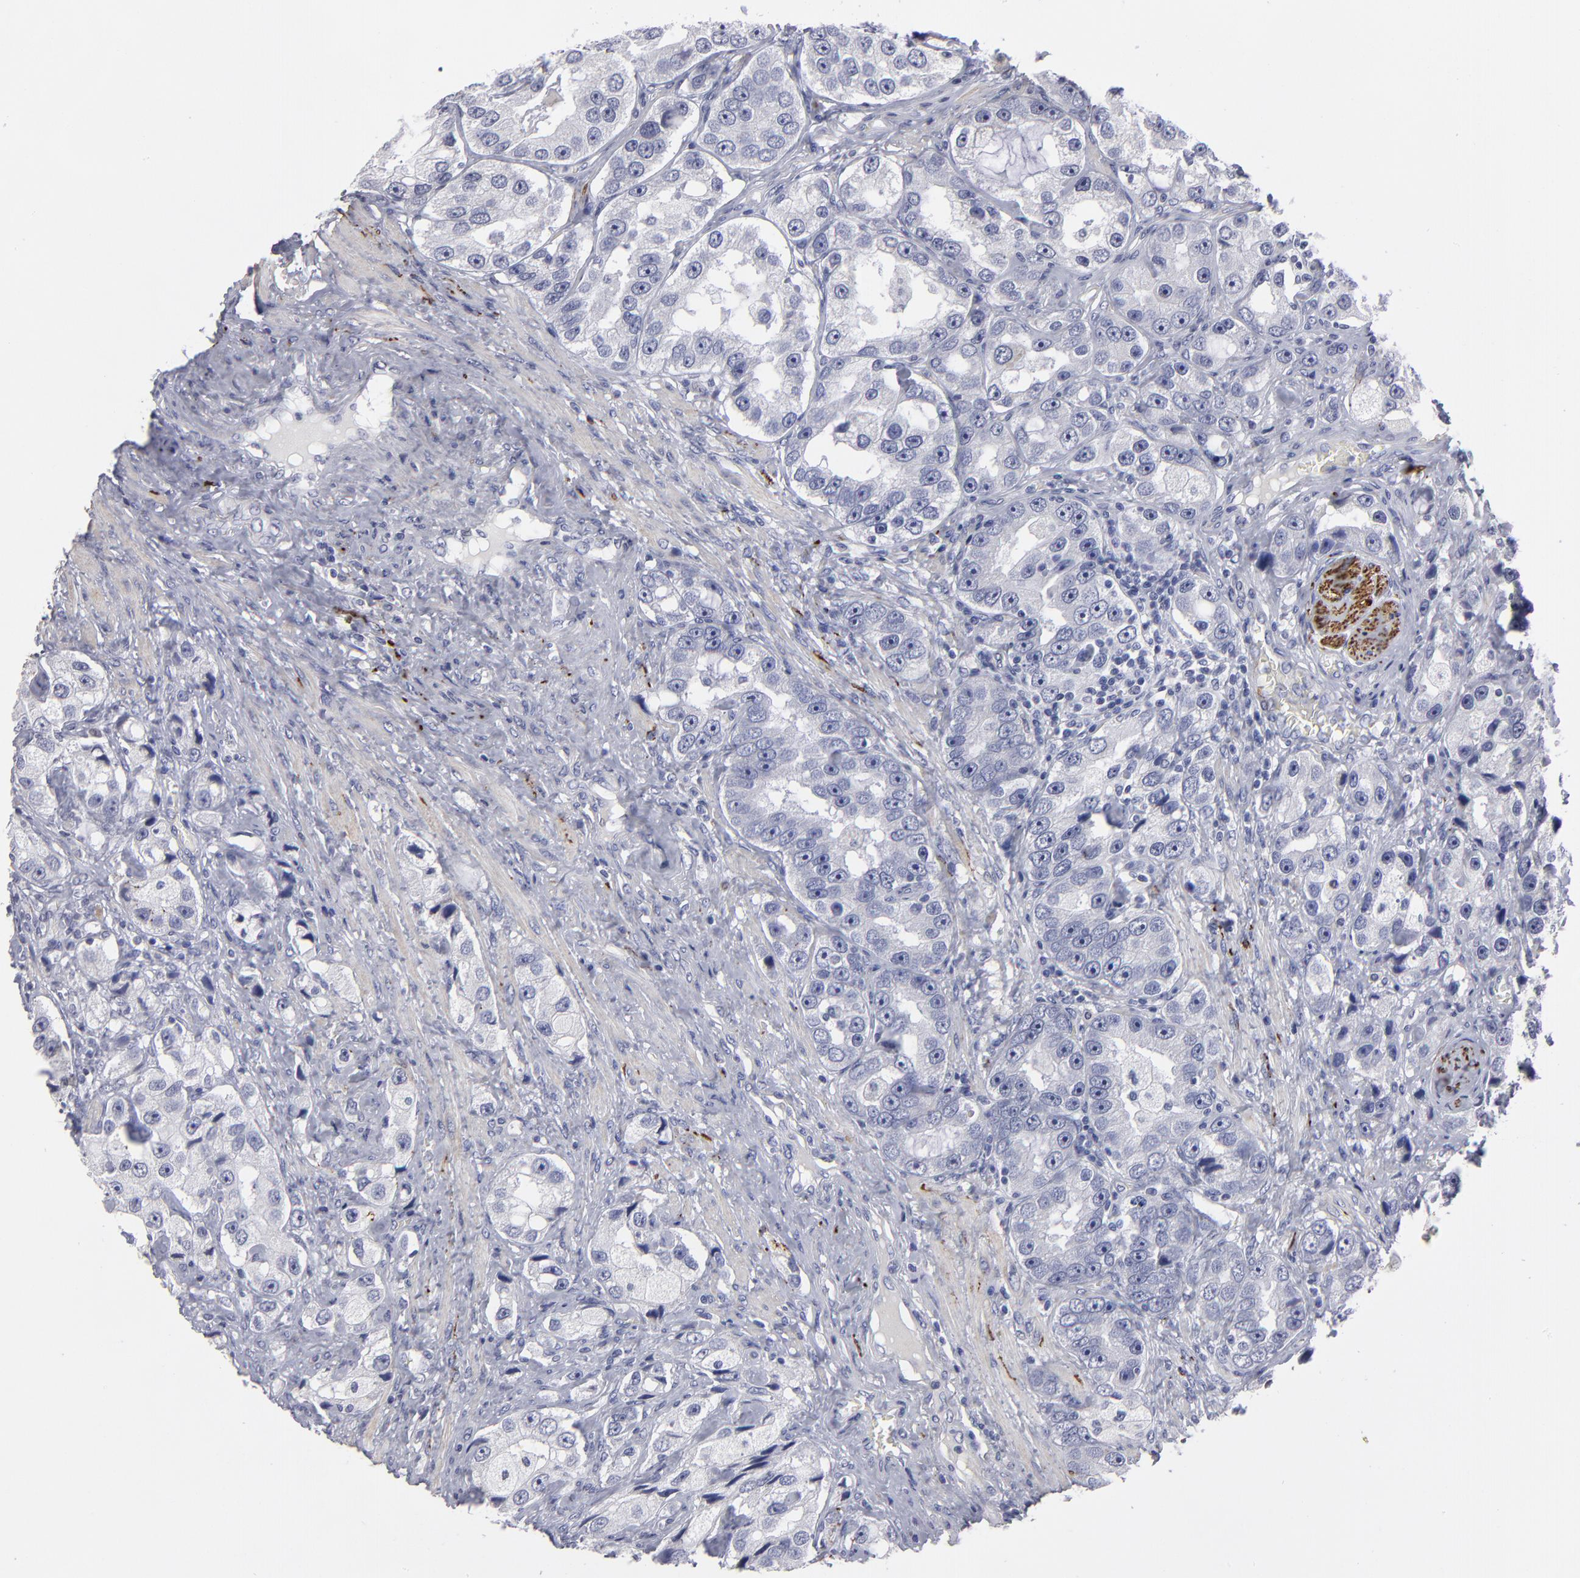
{"staining": {"intensity": "negative", "quantity": "none", "location": "none"}, "tissue": "prostate cancer", "cell_type": "Tumor cells", "image_type": "cancer", "snomed": [{"axis": "morphology", "description": "Adenocarcinoma, High grade"}, {"axis": "topography", "description": "Prostate"}], "caption": "The immunohistochemistry photomicrograph has no significant positivity in tumor cells of prostate high-grade adenocarcinoma tissue.", "gene": "CADM3", "patient": {"sex": "male", "age": 63}}